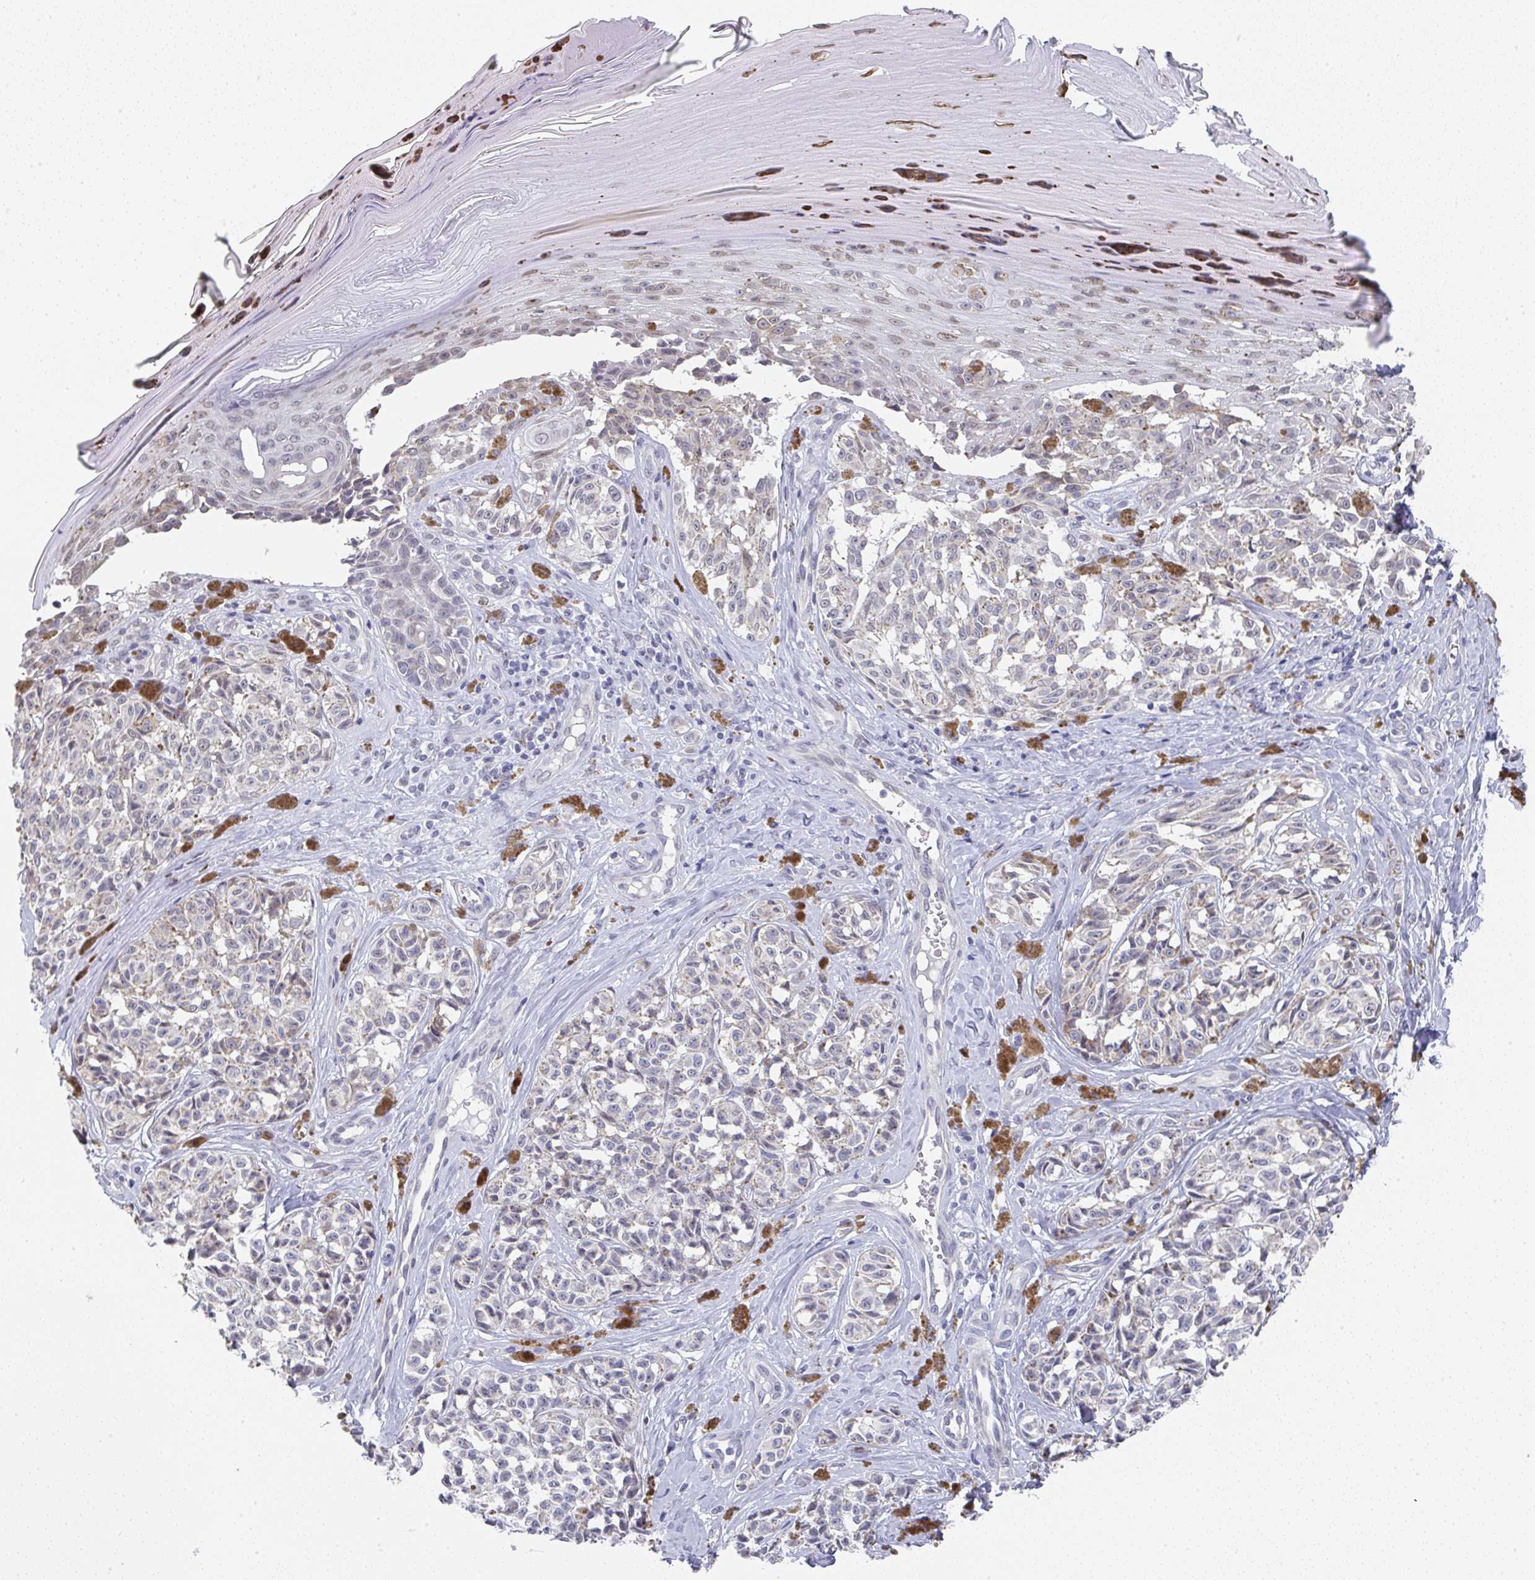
{"staining": {"intensity": "negative", "quantity": "none", "location": "none"}, "tissue": "melanoma", "cell_type": "Tumor cells", "image_type": "cancer", "snomed": [{"axis": "morphology", "description": "Malignant melanoma, NOS"}, {"axis": "topography", "description": "Skin"}], "caption": "A high-resolution micrograph shows immunohistochemistry (IHC) staining of malignant melanoma, which exhibits no significant staining in tumor cells.", "gene": "NCF1", "patient": {"sex": "female", "age": 65}}